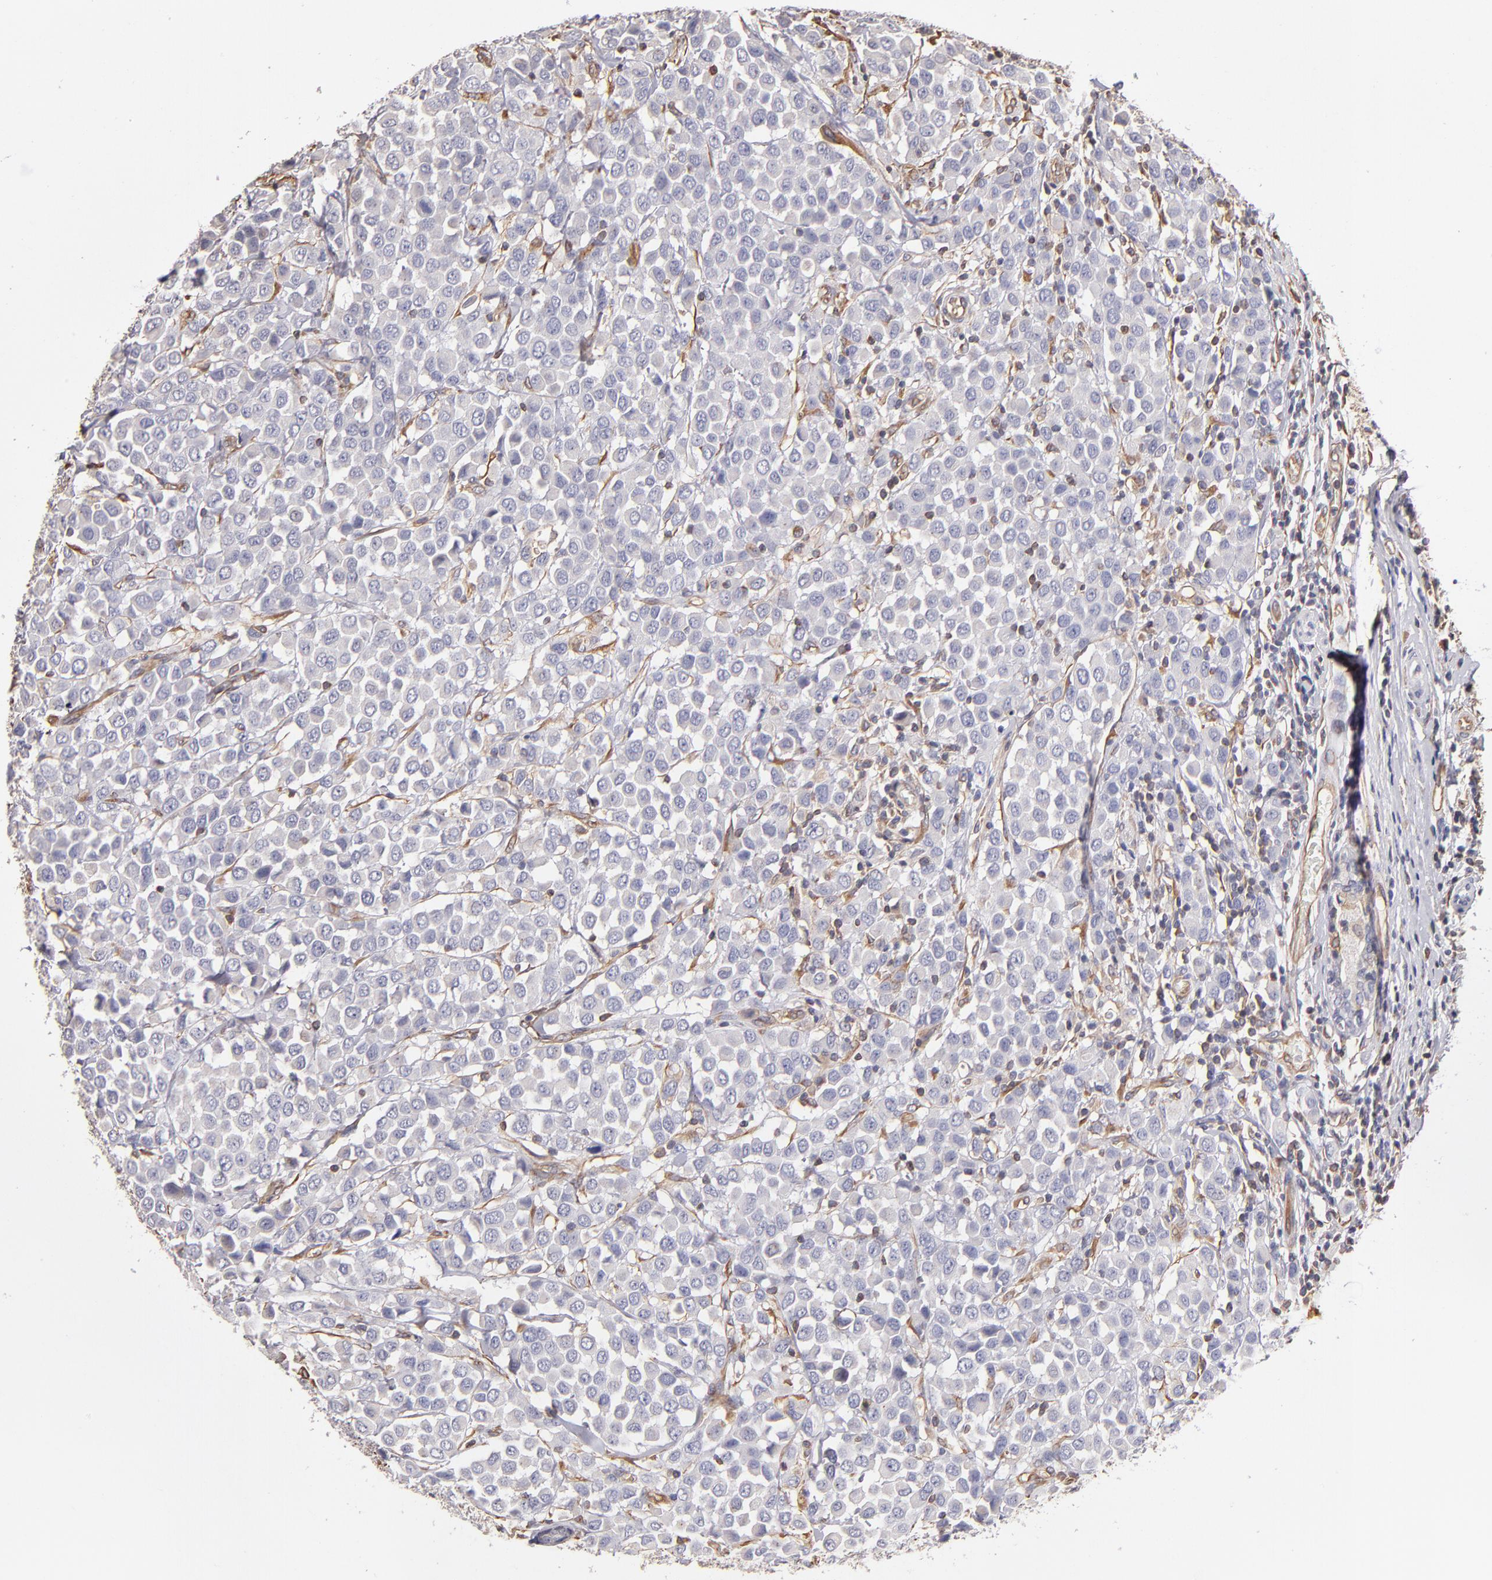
{"staining": {"intensity": "negative", "quantity": "none", "location": "none"}, "tissue": "breast cancer", "cell_type": "Tumor cells", "image_type": "cancer", "snomed": [{"axis": "morphology", "description": "Duct carcinoma"}, {"axis": "topography", "description": "Breast"}], "caption": "Protein analysis of breast infiltrating ductal carcinoma shows no significant positivity in tumor cells.", "gene": "ABCC1", "patient": {"sex": "female", "age": 61}}